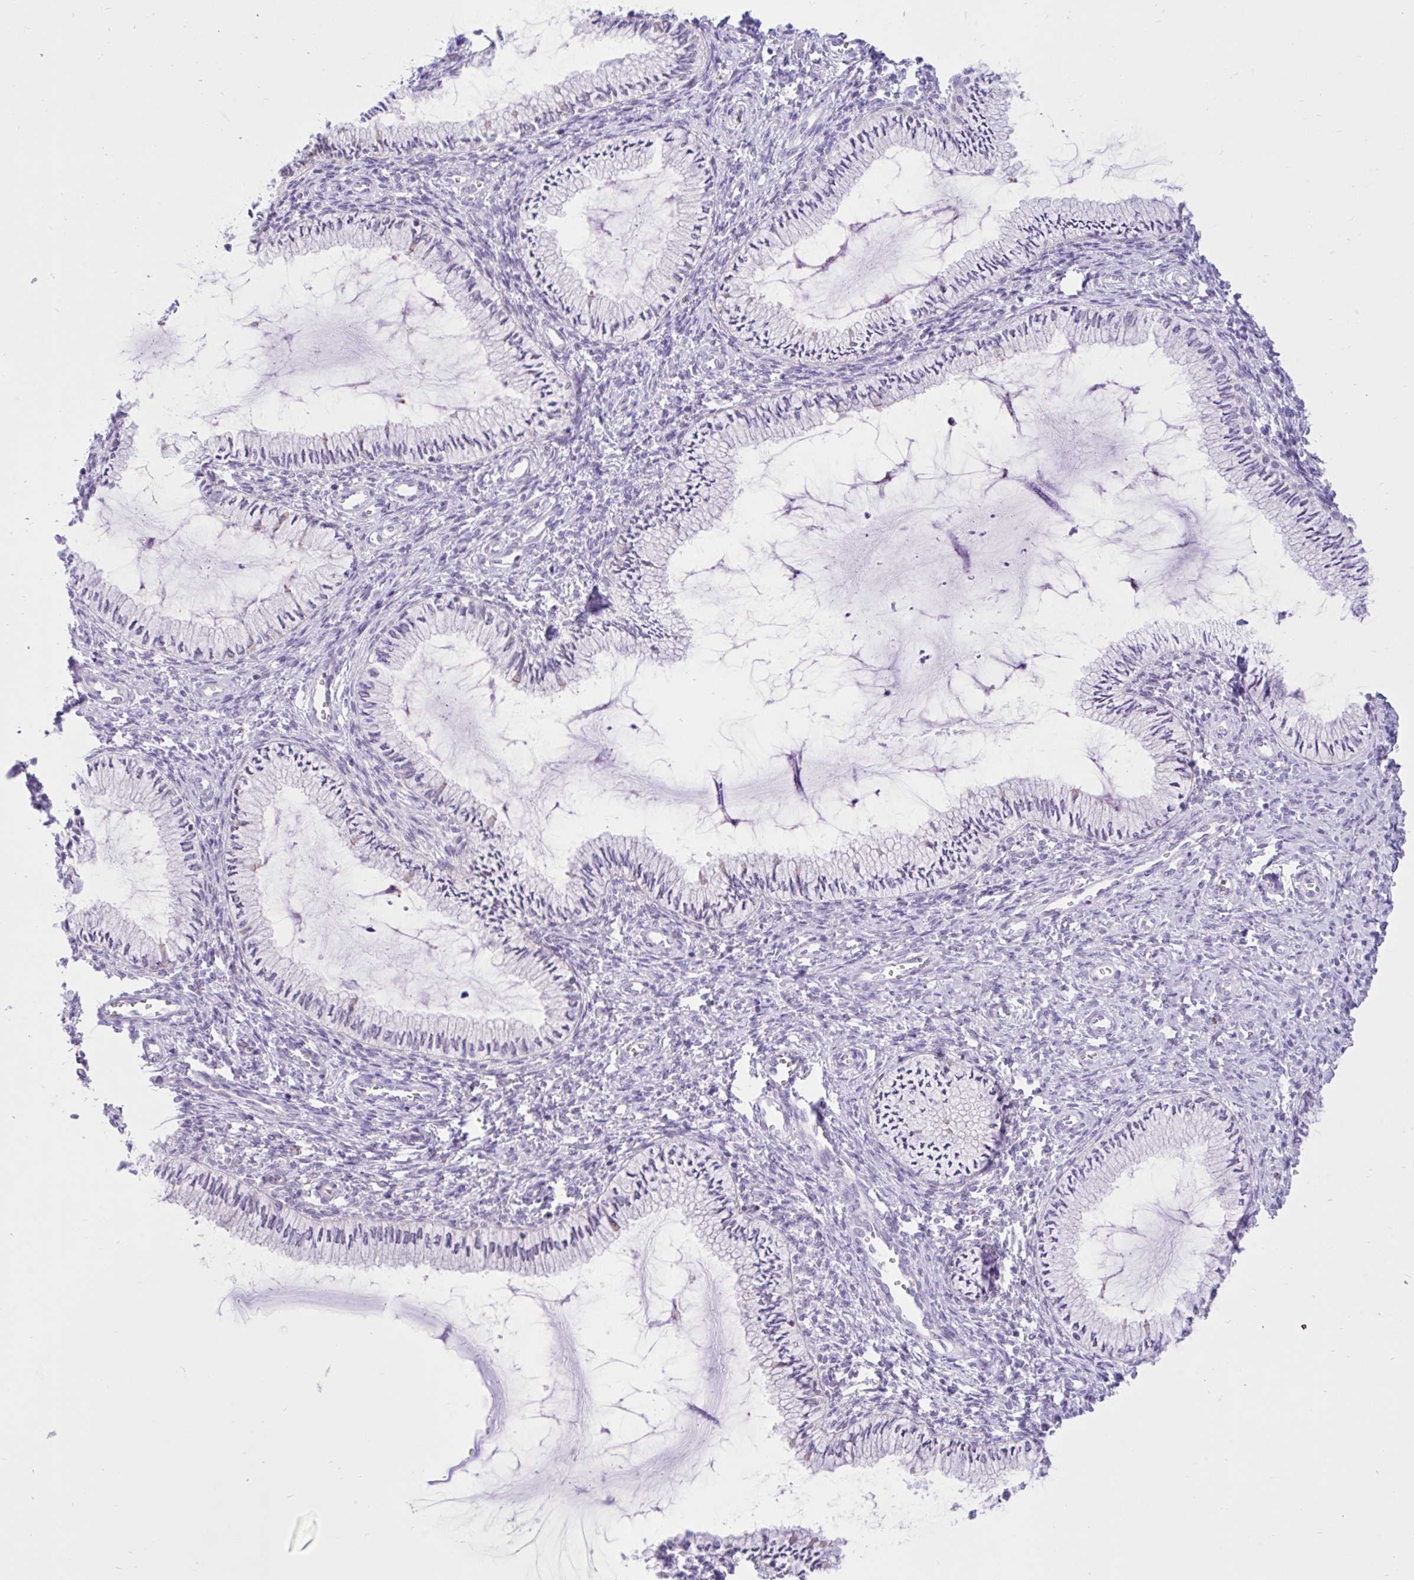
{"staining": {"intensity": "negative", "quantity": "none", "location": "none"}, "tissue": "cervix", "cell_type": "Glandular cells", "image_type": "normal", "snomed": [{"axis": "morphology", "description": "Normal tissue, NOS"}, {"axis": "topography", "description": "Cervix"}], "caption": "This histopathology image is of normal cervix stained with immunohistochemistry to label a protein in brown with the nuclei are counter-stained blue. There is no positivity in glandular cells.", "gene": "ZNF101", "patient": {"sex": "female", "age": 24}}